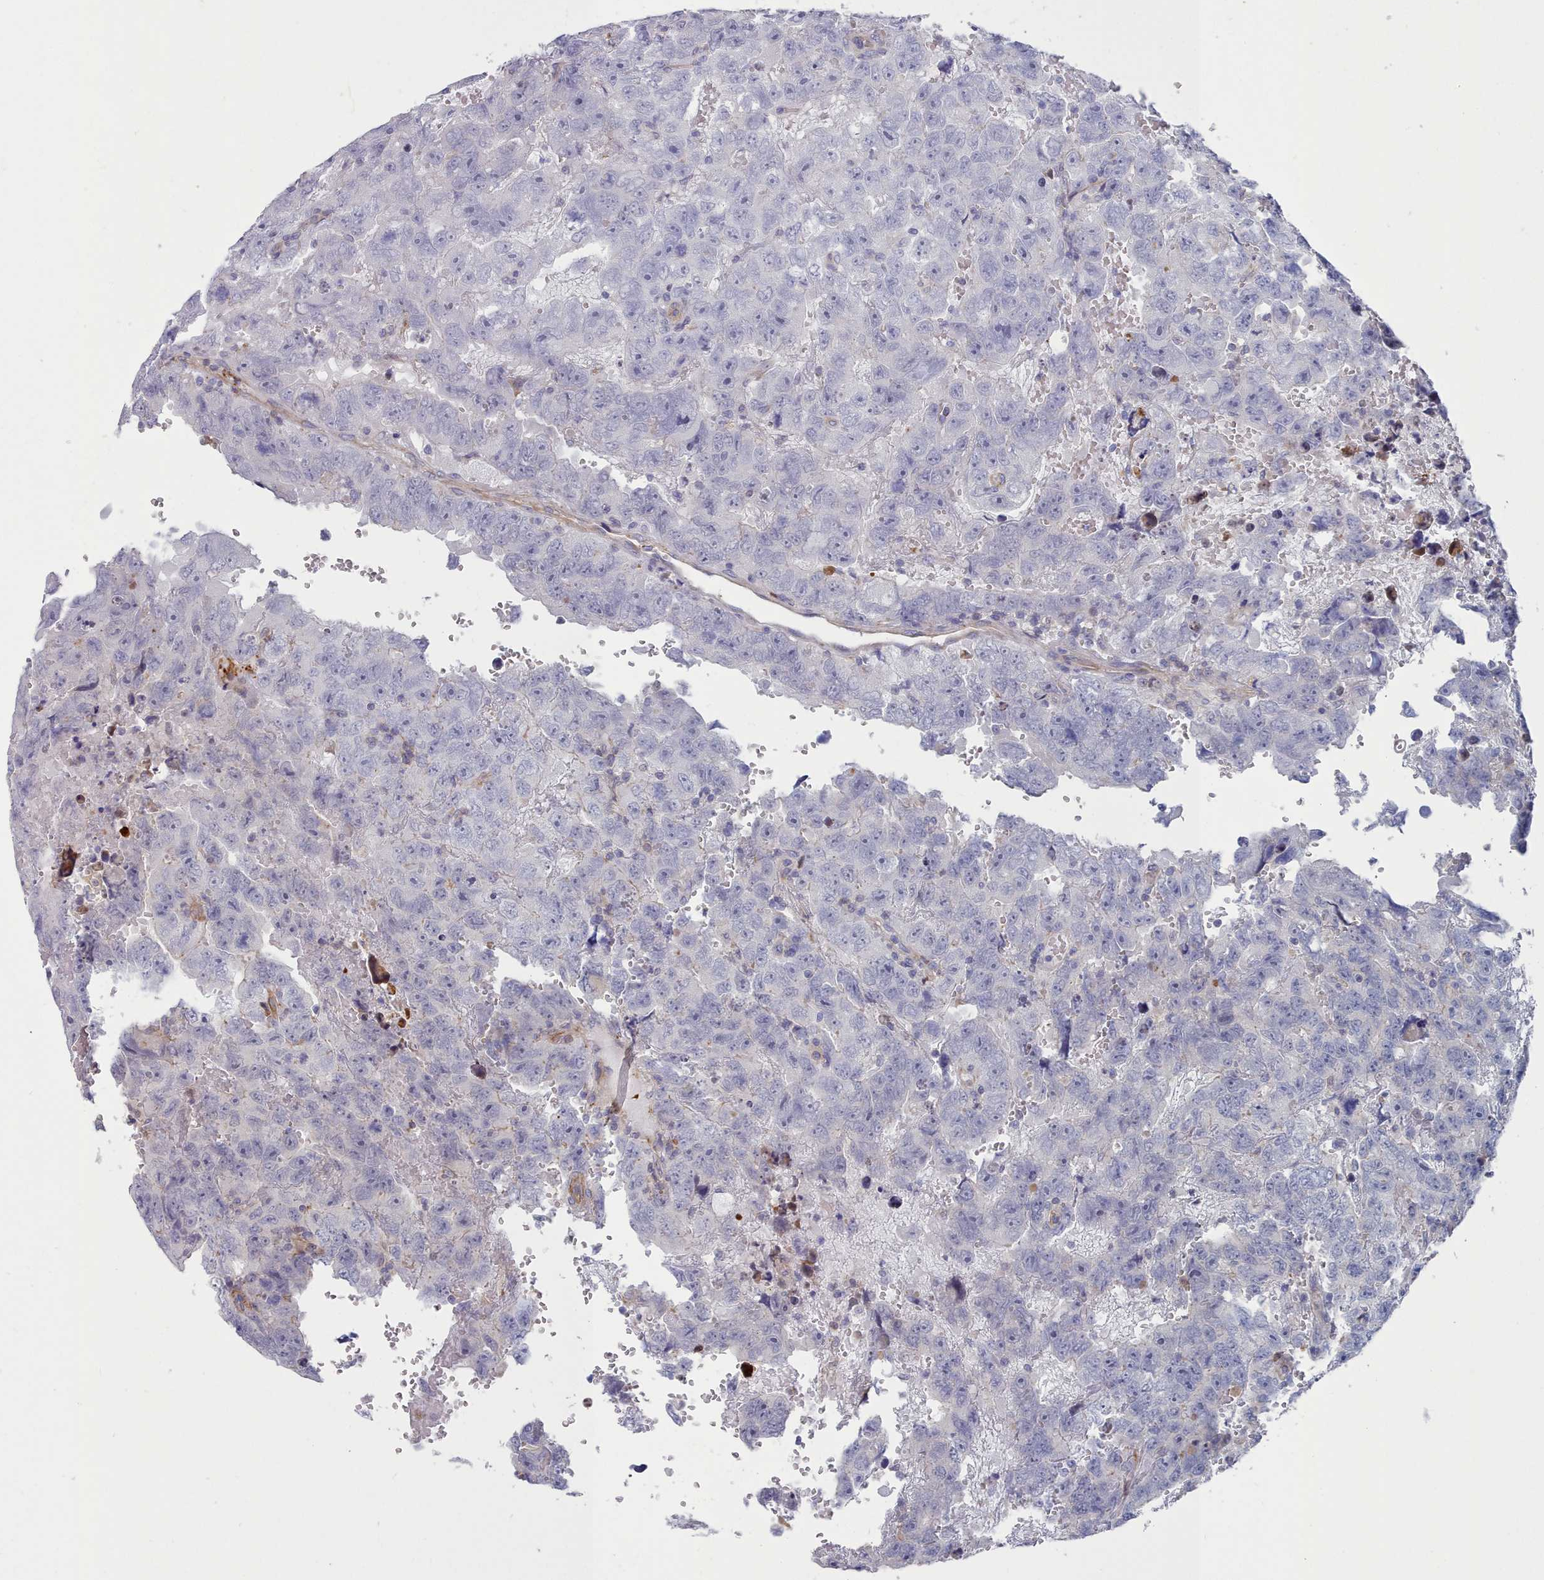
{"staining": {"intensity": "negative", "quantity": "none", "location": "none"}, "tissue": "testis cancer", "cell_type": "Tumor cells", "image_type": "cancer", "snomed": [{"axis": "morphology", "description": "Carcinoma, Embryonal, NOS"}, {"axis": "topography", "description": "Testis"}], "caption": "Tumor cells are negative for brown protein staining in testis cancer (embryonal carcinoma).", "gene": "G6PC1", "patient": {"sex": "male", "age": 45}}